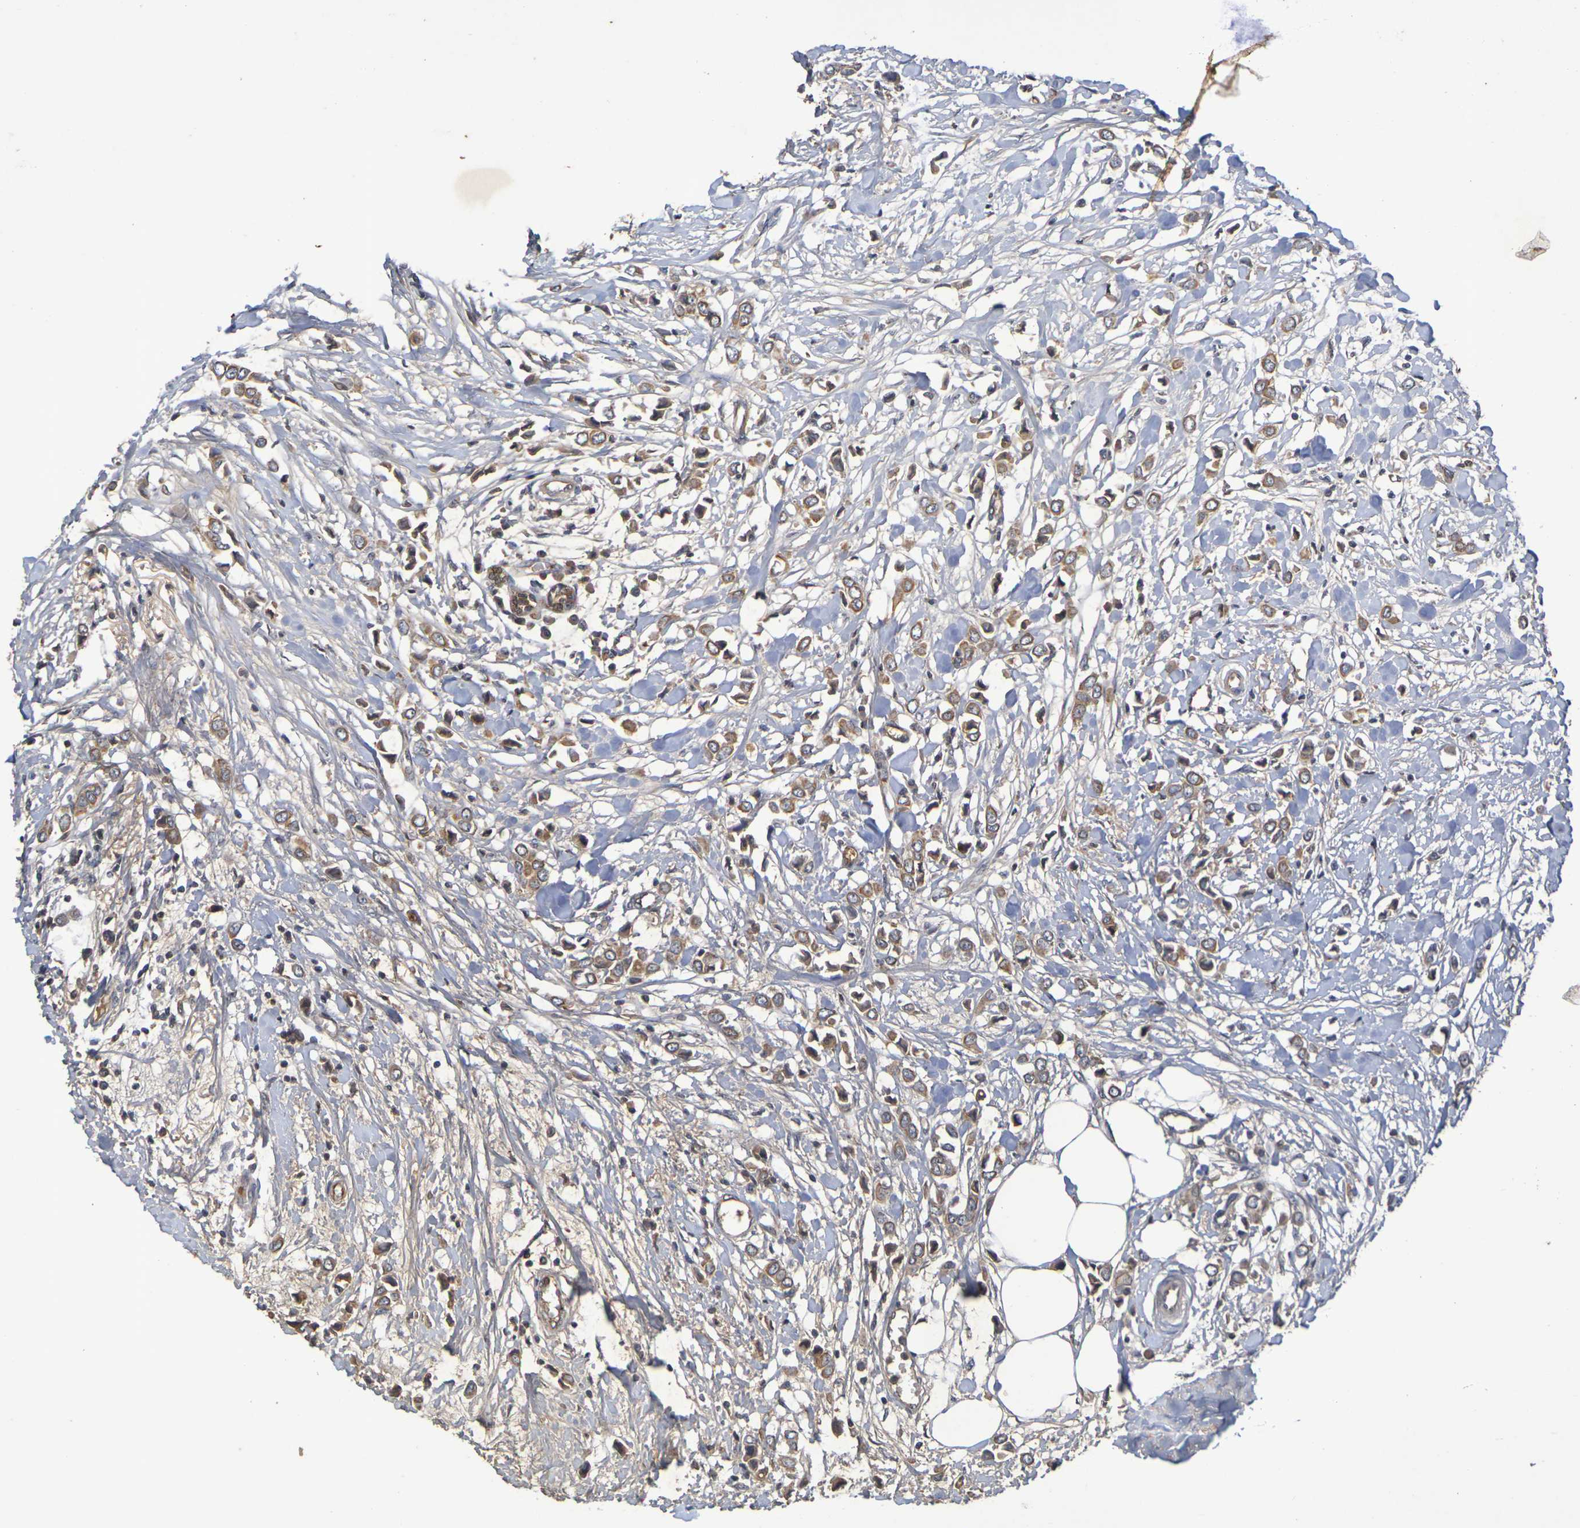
{"staining": {"intensity": "moderate", "quantity": ">75%", "location": "cytoplasmic/membranous"}, "tissue": "breast cancer", "cell_type": "Tumor cells", "image_type": "cancer", "snomed": [{"axis": "morphology", "description": "Lobular carcinoma"}, {"axis": "topography", "description": "Breast"}], "caption": "Tumor cells reveal moderate cytoplasmic/membranous positivity in approximately >75% of cells in breast cancer (lobular carcinoma).", "gene": "TERF2", "patient": {"sex": "female", "age": 51}}